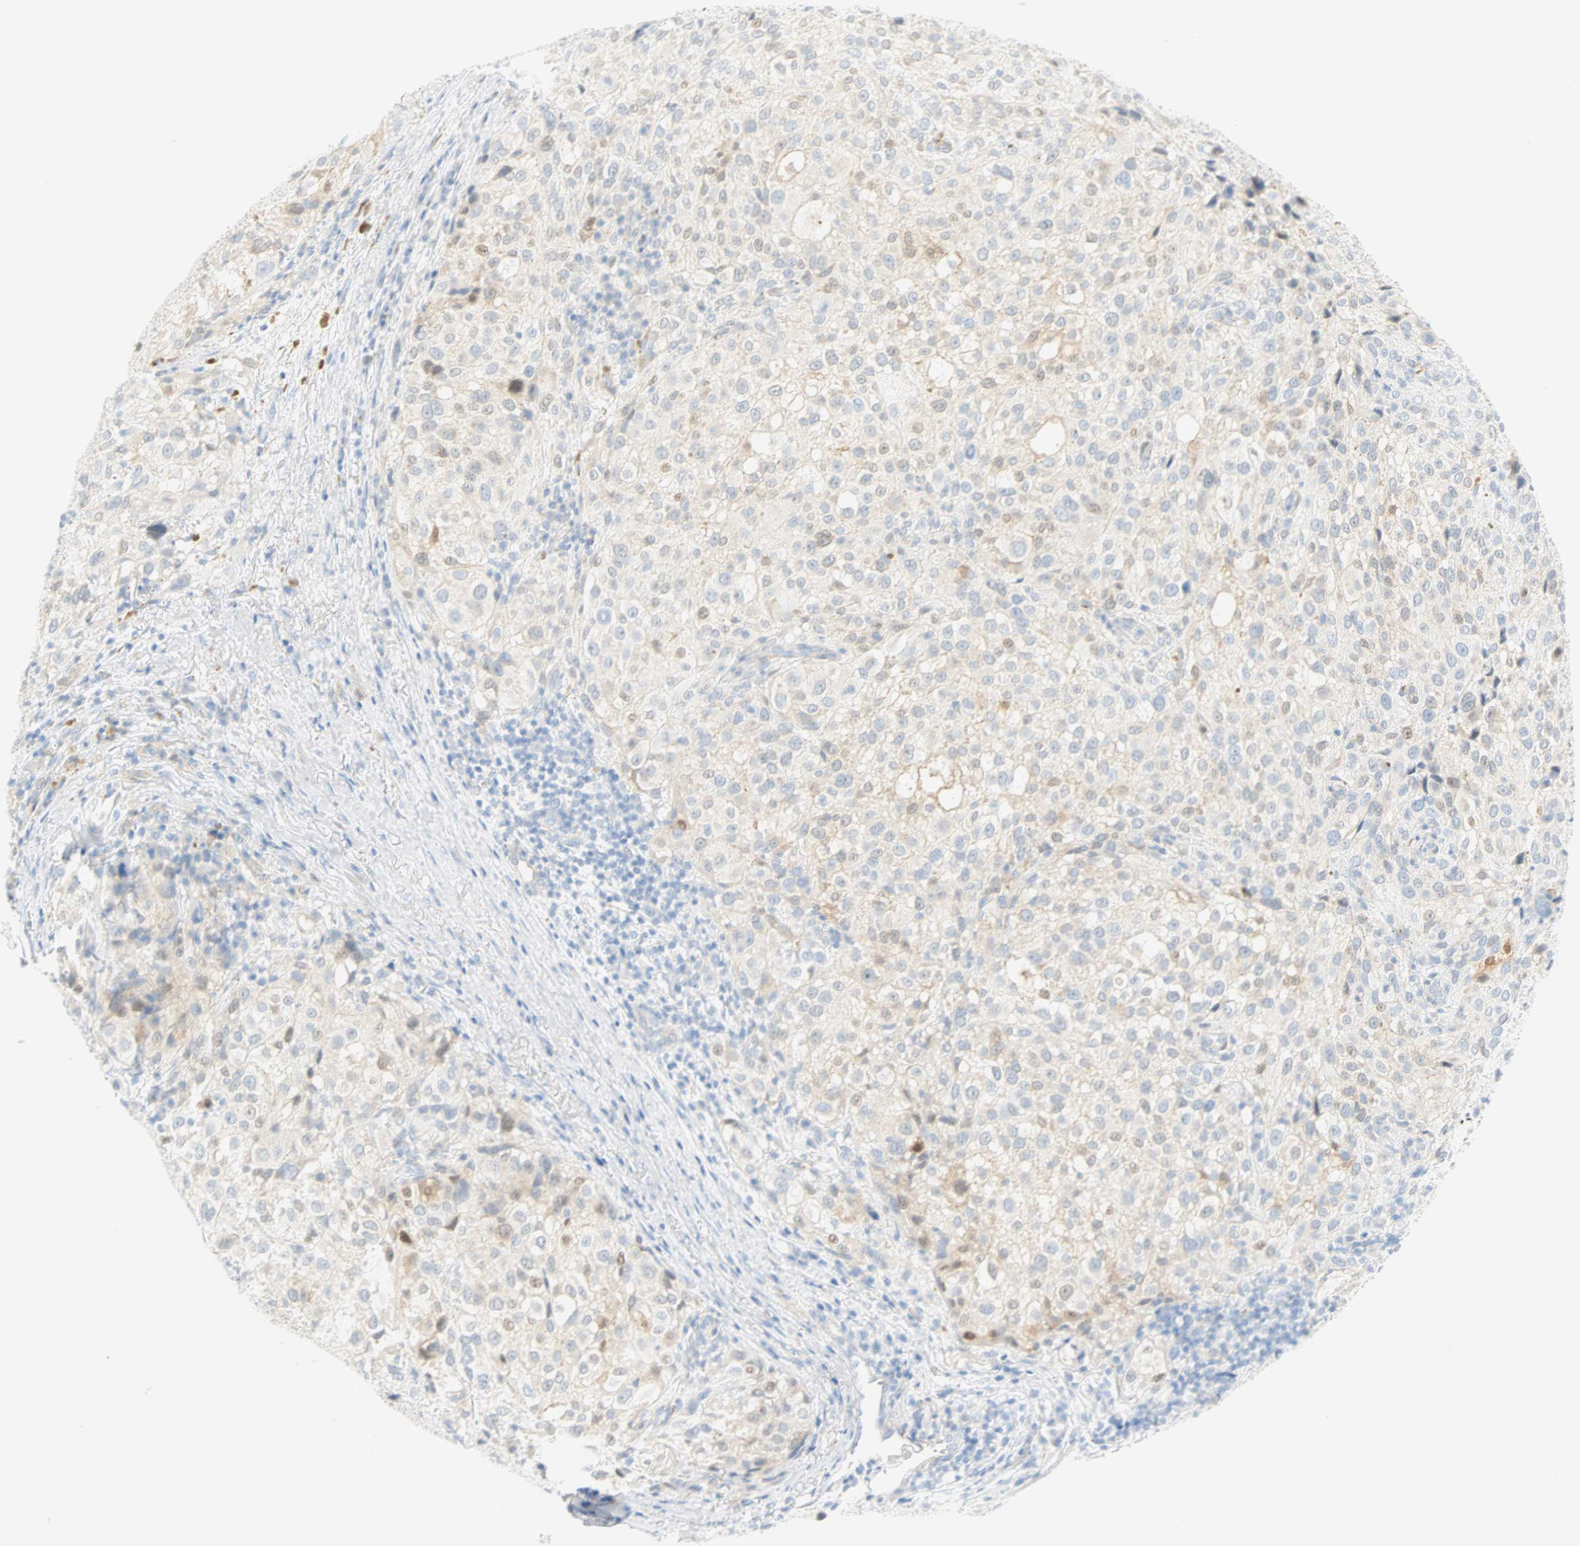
{"staining": {"intensity": "weak", "quantity": "<25%", "location": "cytoplasmic/membranous"}, "tissue": "melanoma", "cell_type": "Tumor cells", "image_type": "cancer", "snomed": [{"axis": "morphology", "description": "Necrosis, NOS"}, {"axis": "morphology", "description": "Malignant melanoma, NOS"}, {"axis": "topography", "description": "Skin"}], "caption": "High power microscopy photomicrograph of an immunohistochemistry (IHC) micrograph of melanoma, revealing no significant positivity in tumor cells.", "gene": "SELENBP1", "patient": {"sex": "female", "age": 87}}